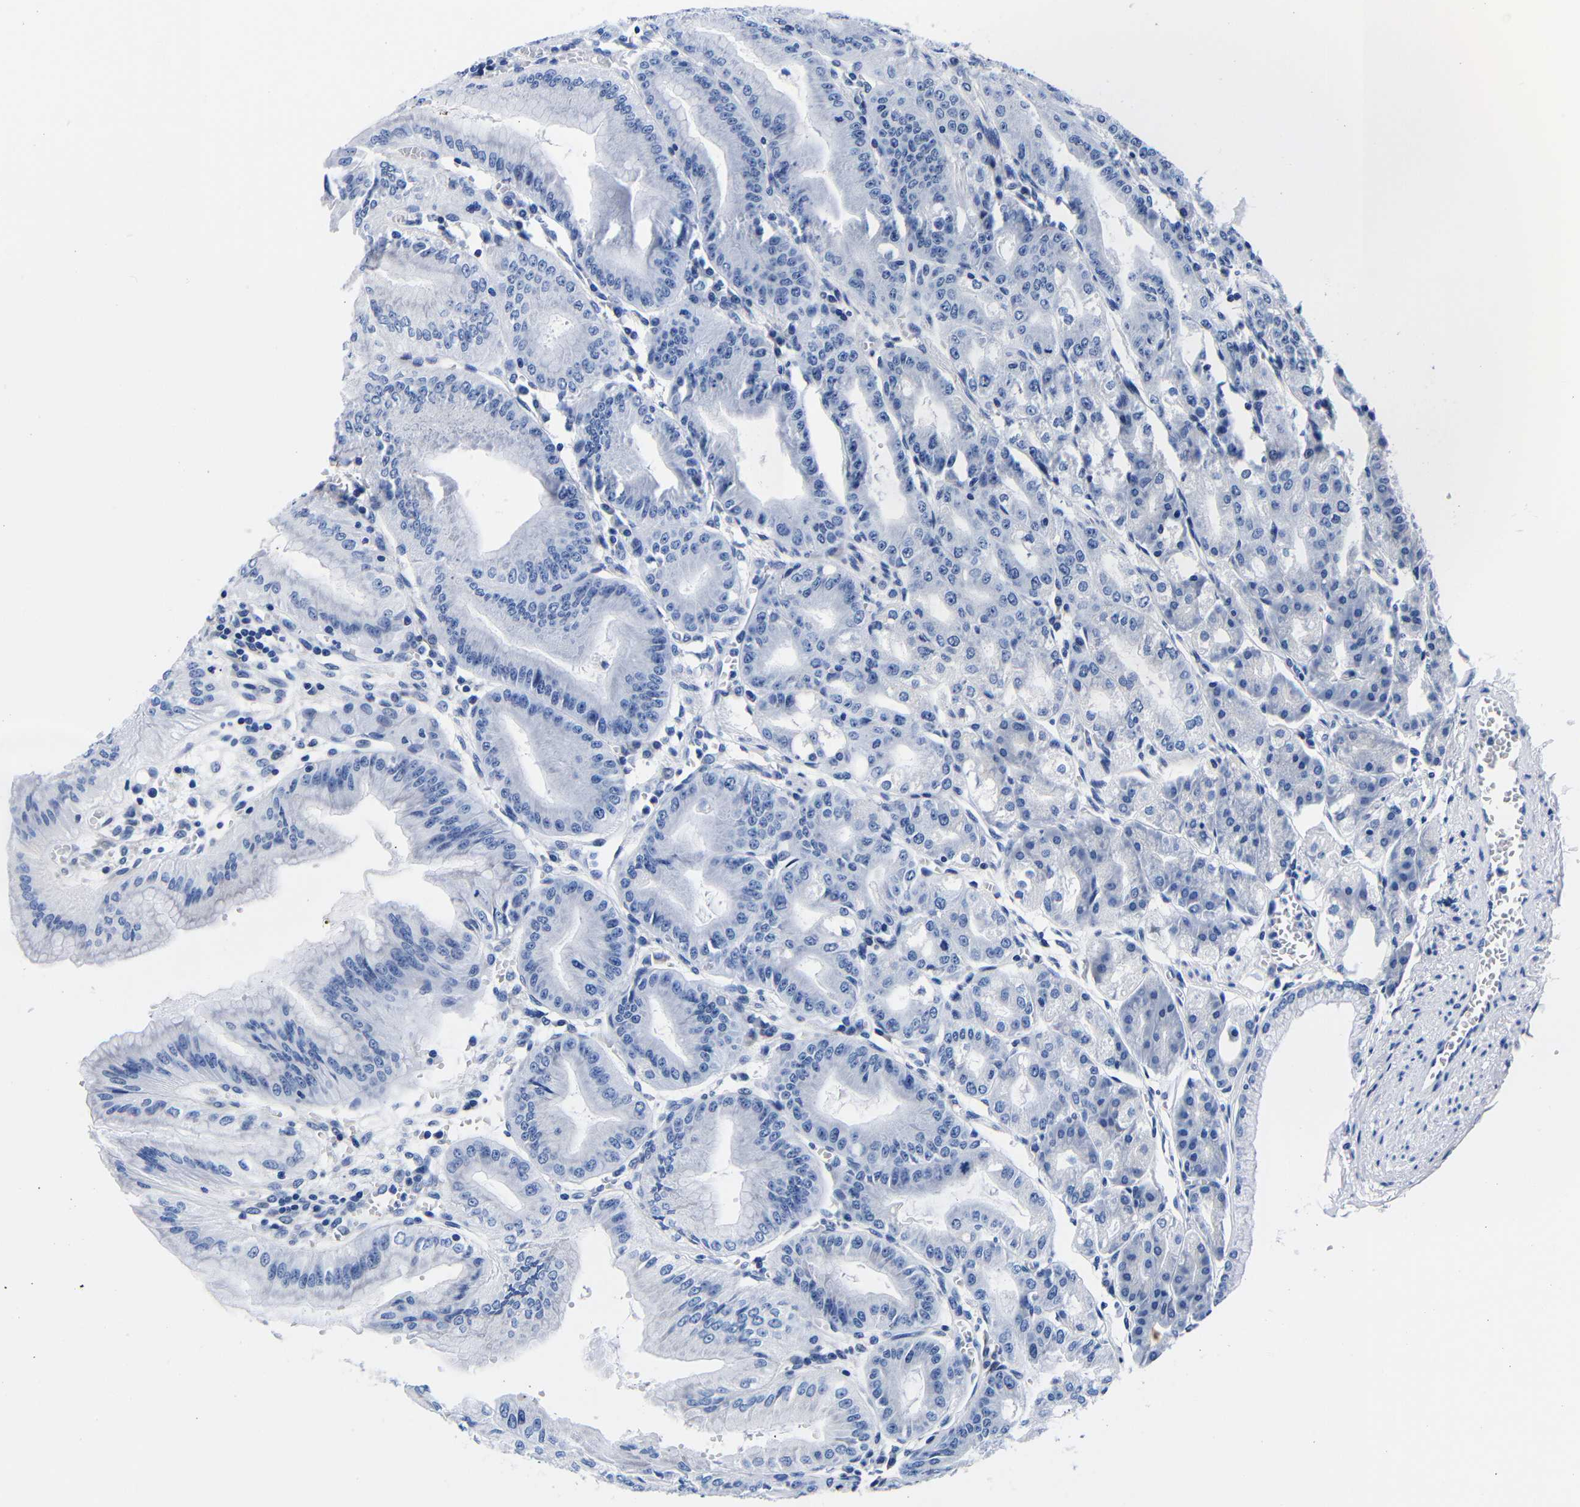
{"staining": {"intensity": "negative", "quantity": "none", "location": "none"}, "tissue": "stomach", "cell_type": "Glandular cells", "image_type": "normal", "snomed": [{"axis": "morphology", "description": "Normal tissue, NOS"}, {"axis": "topography", "description": "Stomach, lower"}], "caption": "Histopathology image shows no protein staining in glandular cells of normal stomach. The staining was performed using DAB (3,3'-diaminobenzidine) to visualize the protein expression in brown, while the nuclei were stained in blue with hematoxylin (Magnification: 20x).", "gene": "CLEC4G", "patient": {"sex": "male", "age": 71}}